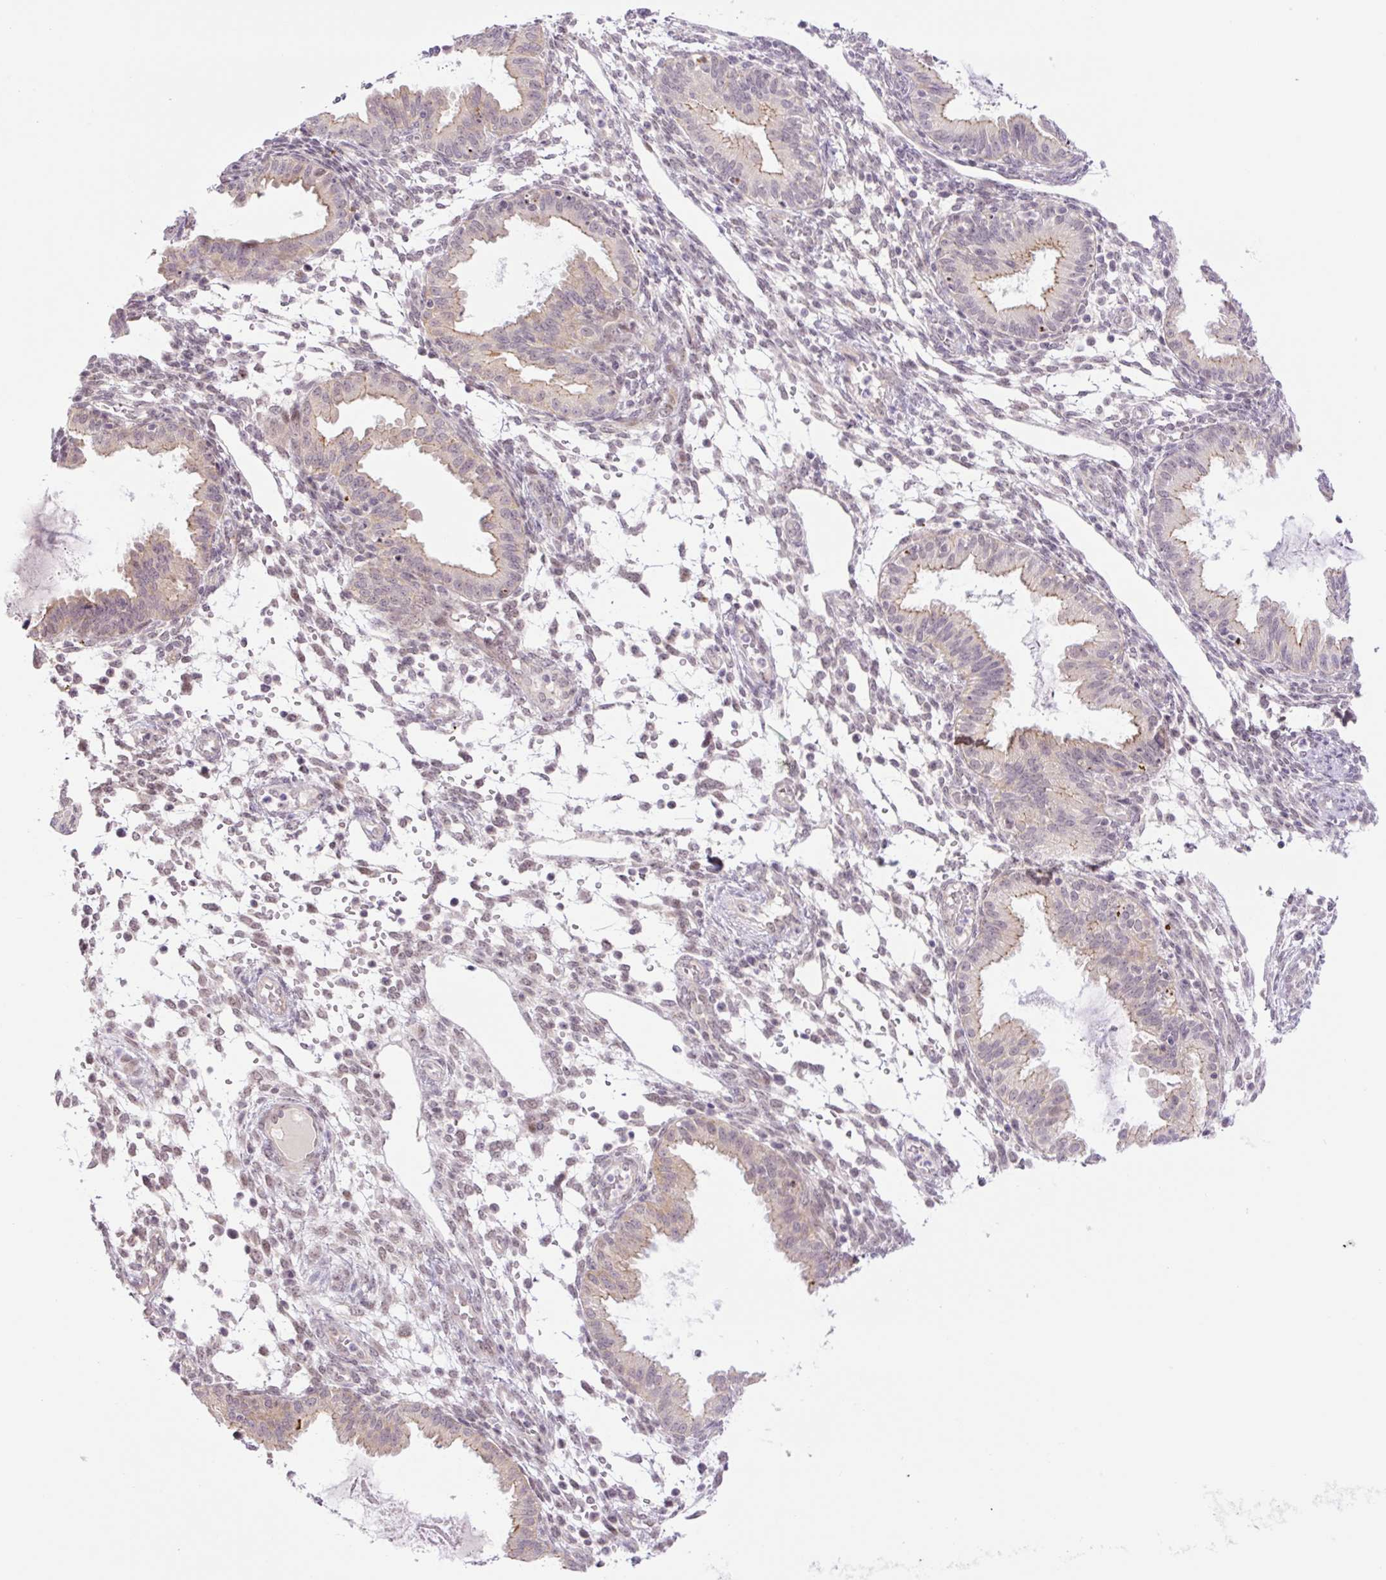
{"staining": {"intensity": "weak", "quantity": "<25%", "location": "nuclear"}, "tissue": "endometrium", "cell_type": "Cells in endometrial stroma", "image_type": "normal", "snomed": [{"axis": "morphology", "description": "Normal tissue, NOS"}, {"axis": "topography", "description": "Endometrium"}], "caption": "Benign endometrium was stained to show a protein in brown. There is no significant positivity in cells in endometrial stroma. The staining is performed using DAB (3,3'-diaminobenzidine) brown chromogen with nuclei counter-stained in using hematoxylin.", "gene": "ICE1", "patient": {"sex": "female", "age": 33}}